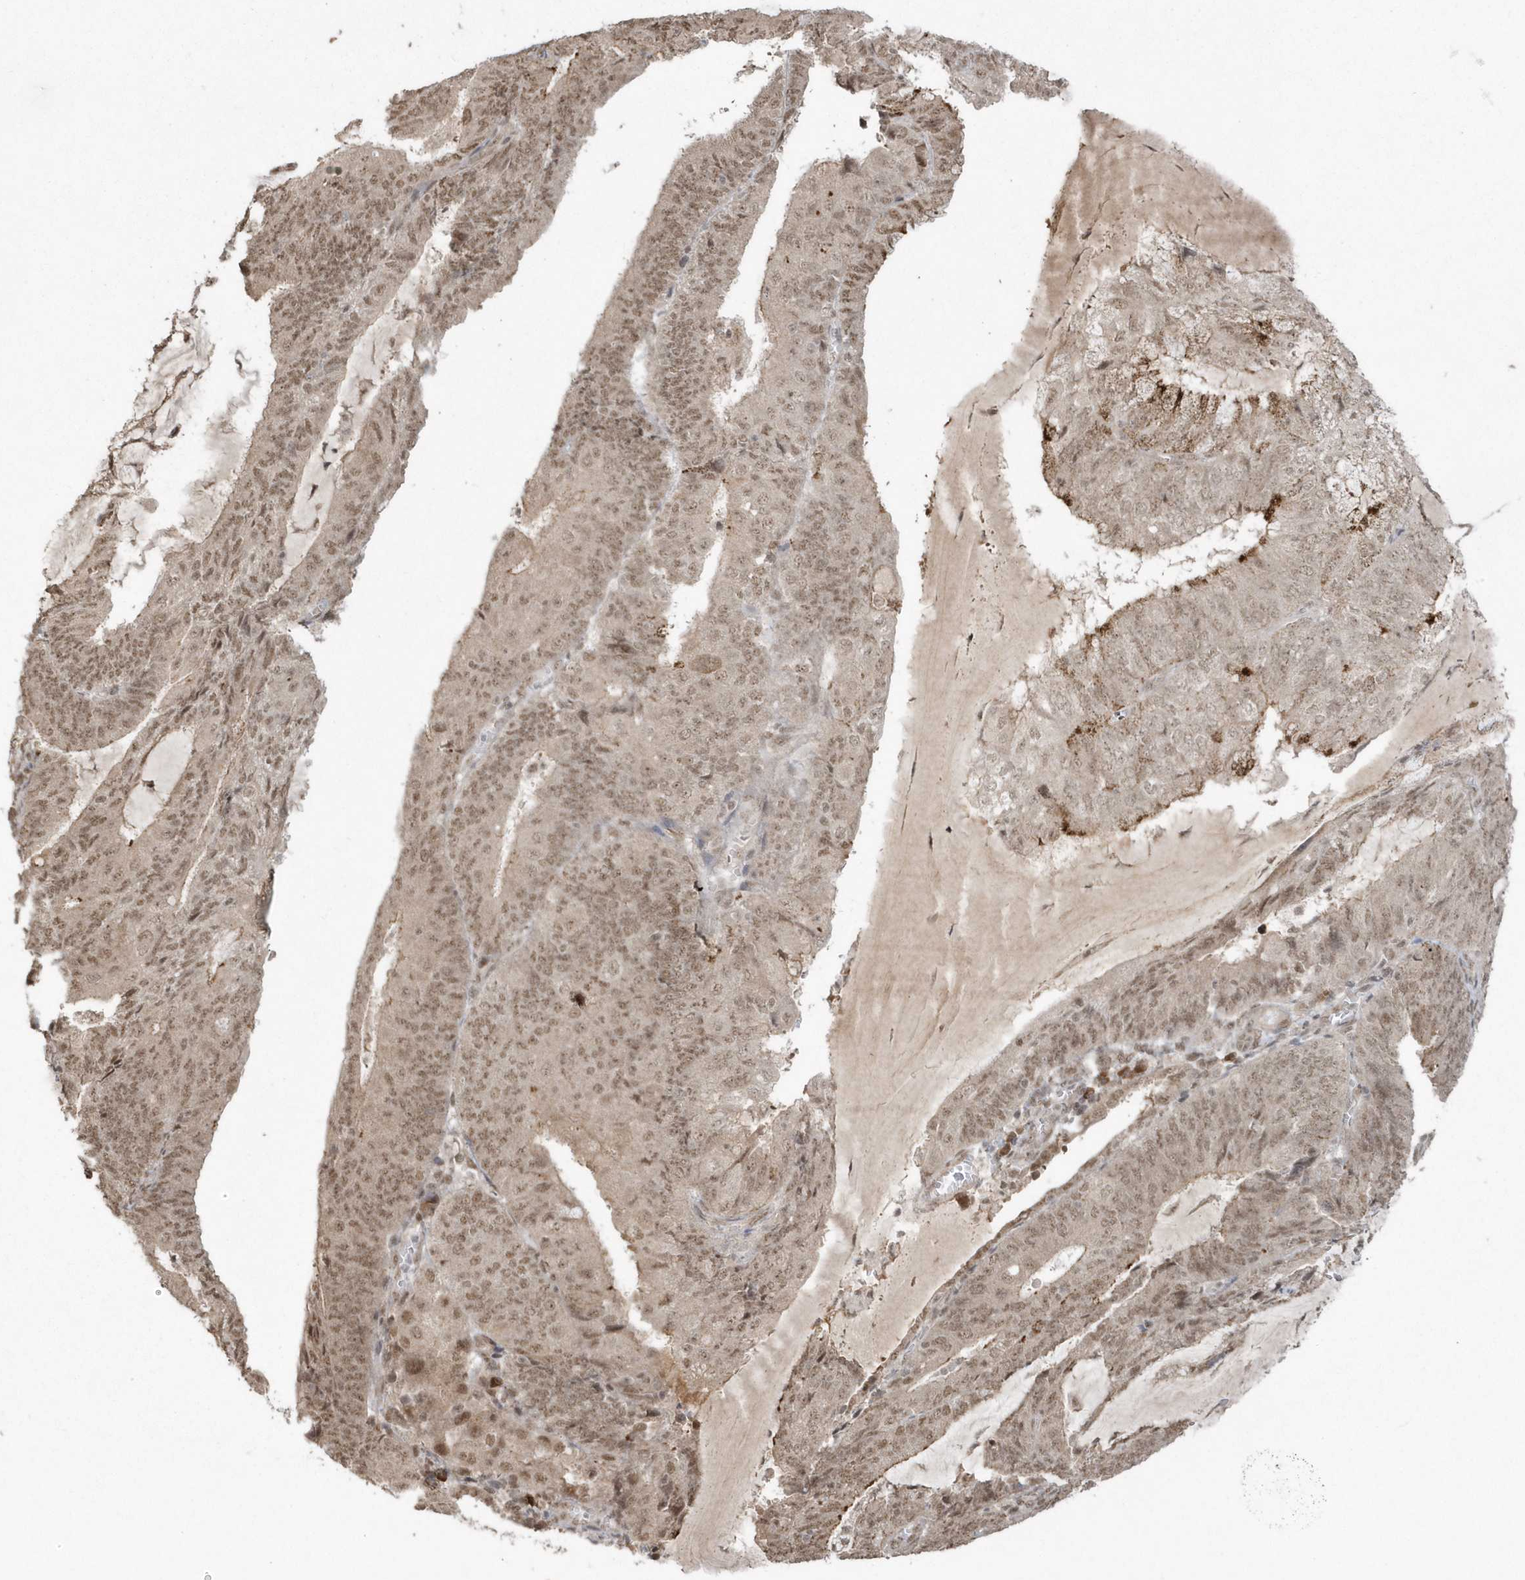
{"staining": {"intensity": "moderate", "quantity": ">75%", "location": "nuclear"}, "tissue": "endometrial cancer", "cell_type": "Tumor cells", "image_type": "cancer", "snomed": [{"axis": "morphology", "description": "Adenocarcinoma, NOS"}, {"axis": "topography", "description": "Endometrium"}], "caption": "The histopathology image reveals immunohistochemical staining of adenocarcinoma (endometrial). There is moderate nuclear positivity is appreciated in approximately >75% of tumor cells. Nuclei are stained in blue.", "gene": "EPB41L4A", "patient": {"sex": "female", "age": 81}}